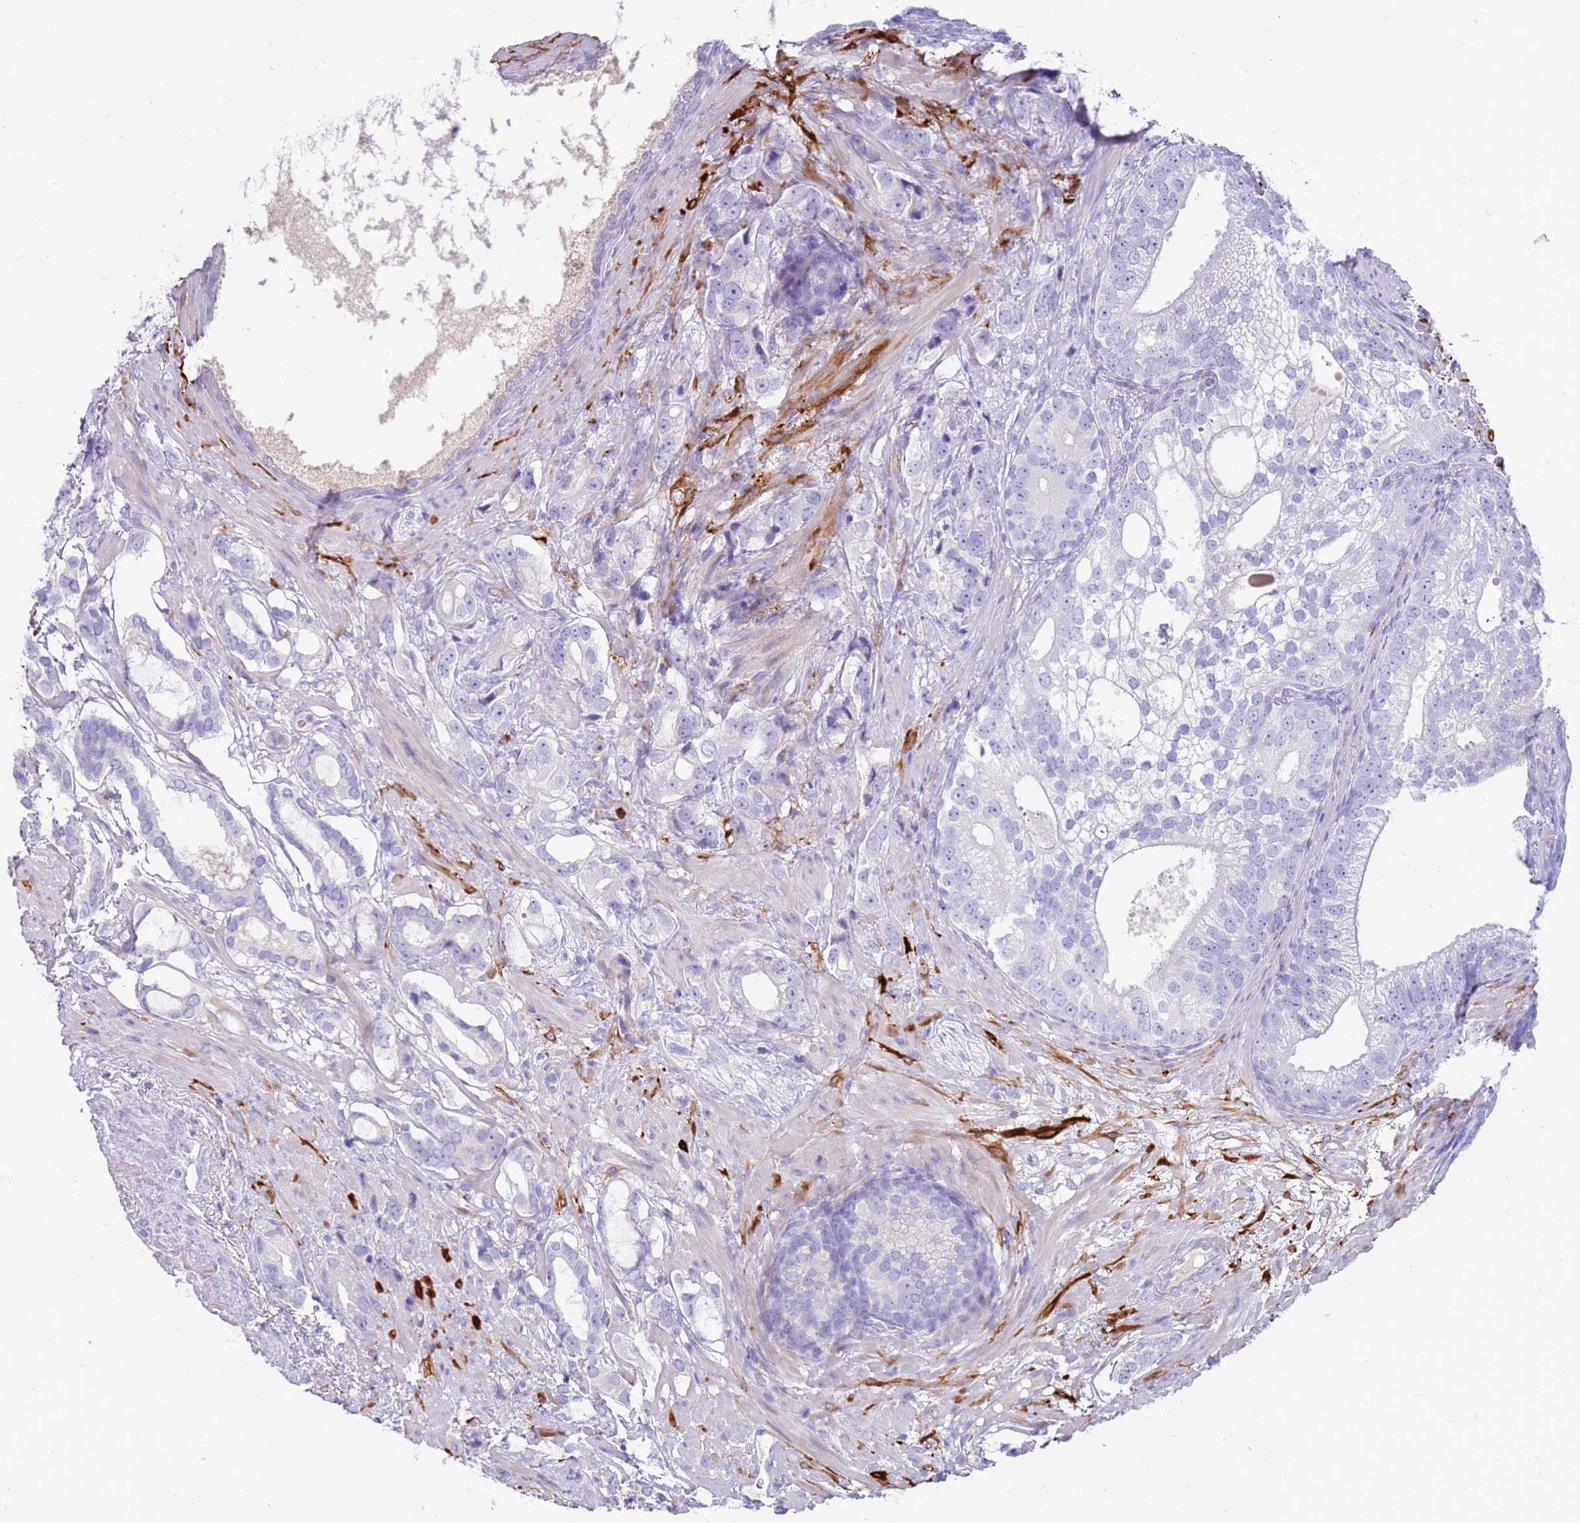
{"staining": {"intensity": "negative", "quantity": "none", "location": "none"}, "tissue": "prostate cancer", "cell_type": "Tumor cells", "image_type": "cancer", "snomed": [{"axis": "morphology", "description": "Adenocarcinoma, High grade"}, {"axis": "topography", "description": "Prostate"}], "caption": "DAB immunohistochemical staining of prostate cancer (high-grade adenocarcinoma) exhibits no significant staining in tumor cells.", "gene": "EVPLL", "patient": {"sex": "male", "age": 75}}